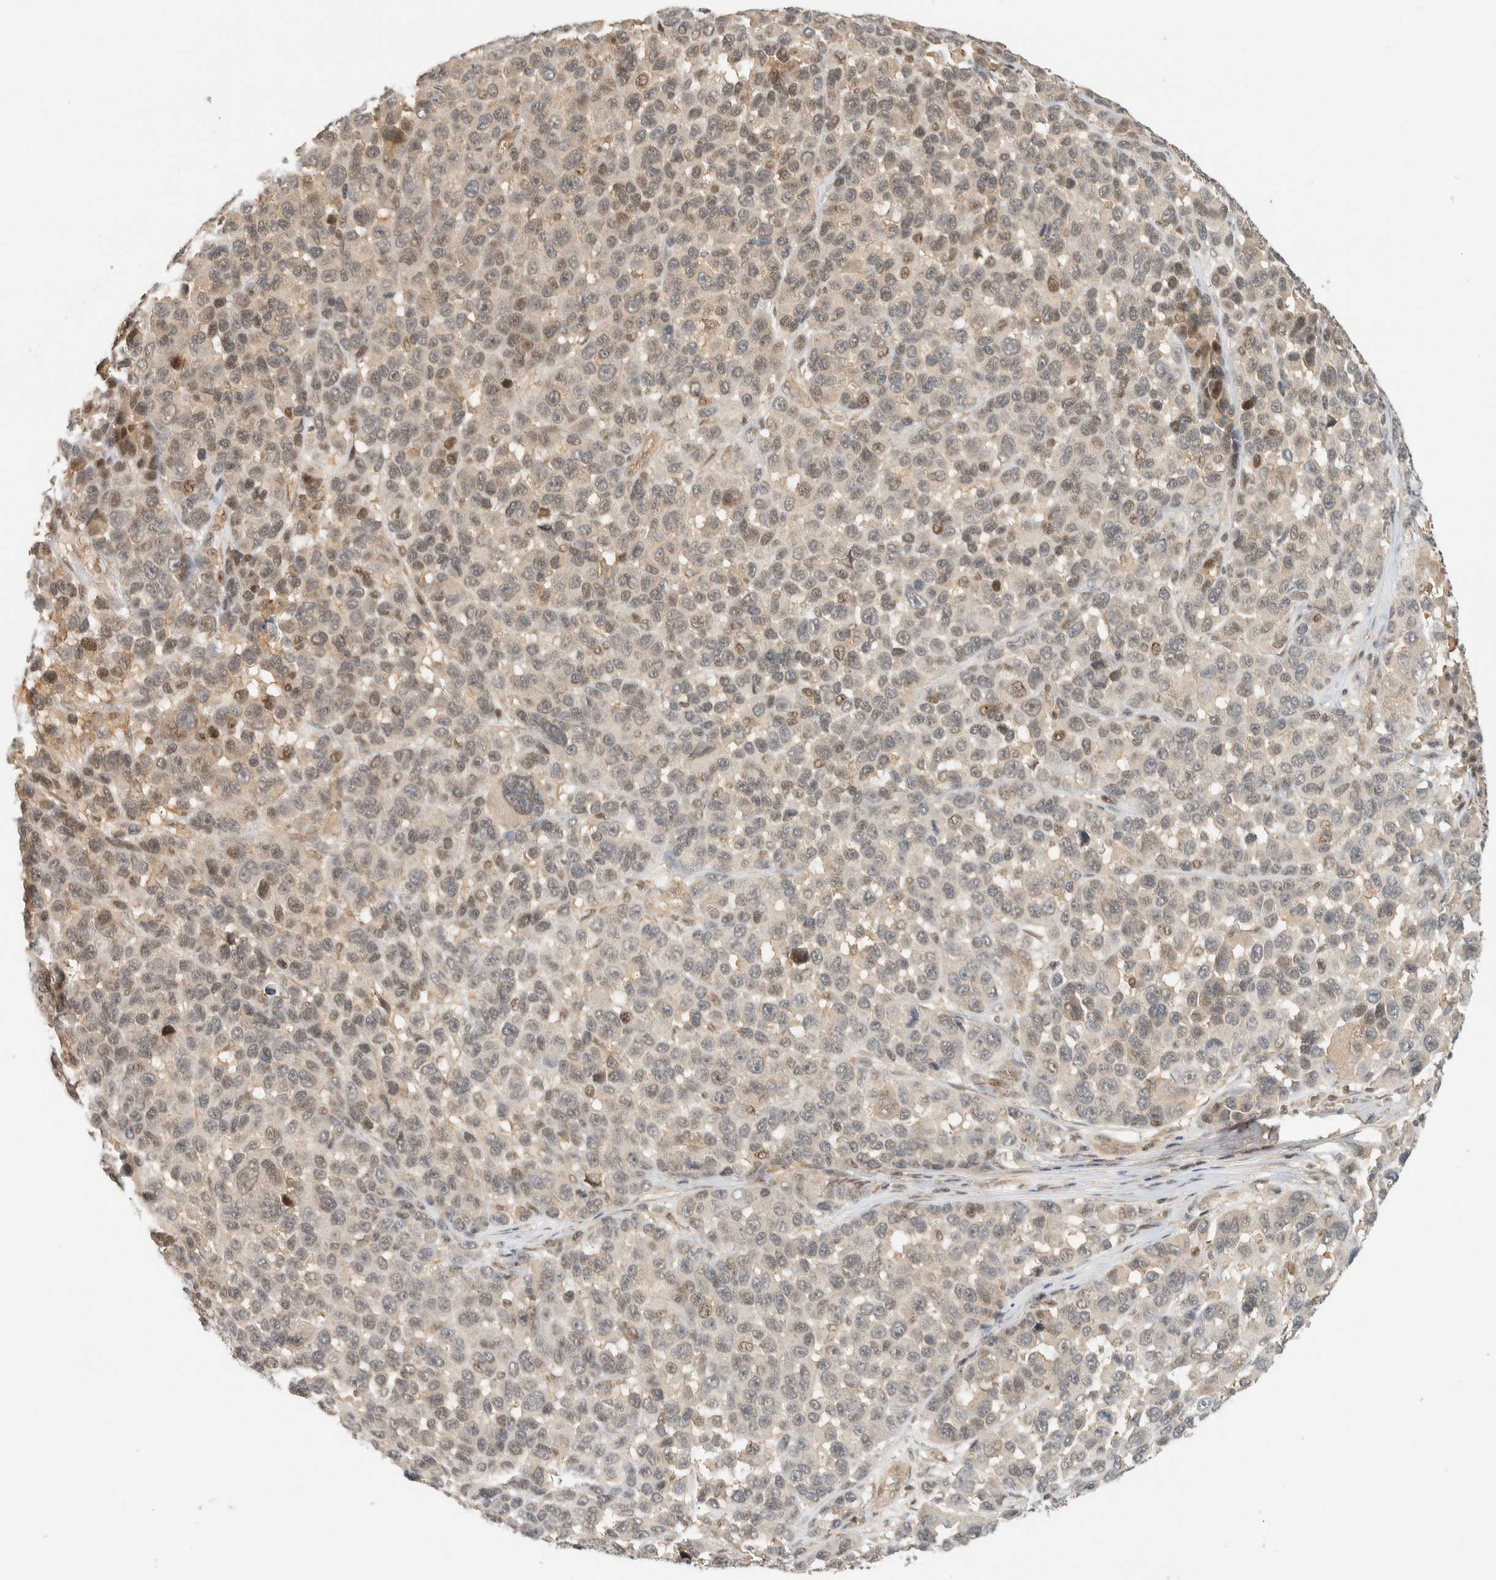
{"staining": {"intensity": "weak", "quantity": "25%-75%", "location": "nuclear"}, "tissue": "melanoma", "cell_type": "Tumor cells", "image_type": "cancer", "snomed": [{"axis": "morphology", "description": "Malignant melanoma, NOS"}, {"axis": "topography", "description": "Skin"}], "caption": "Immunohistochemical staining of human malignant melanoma reveals weak nuclear protein staining in approximately 25%-75% of tumor cells.", "gene": "ARFGEF1", "patient": {"sex": "male", "age": 53}}